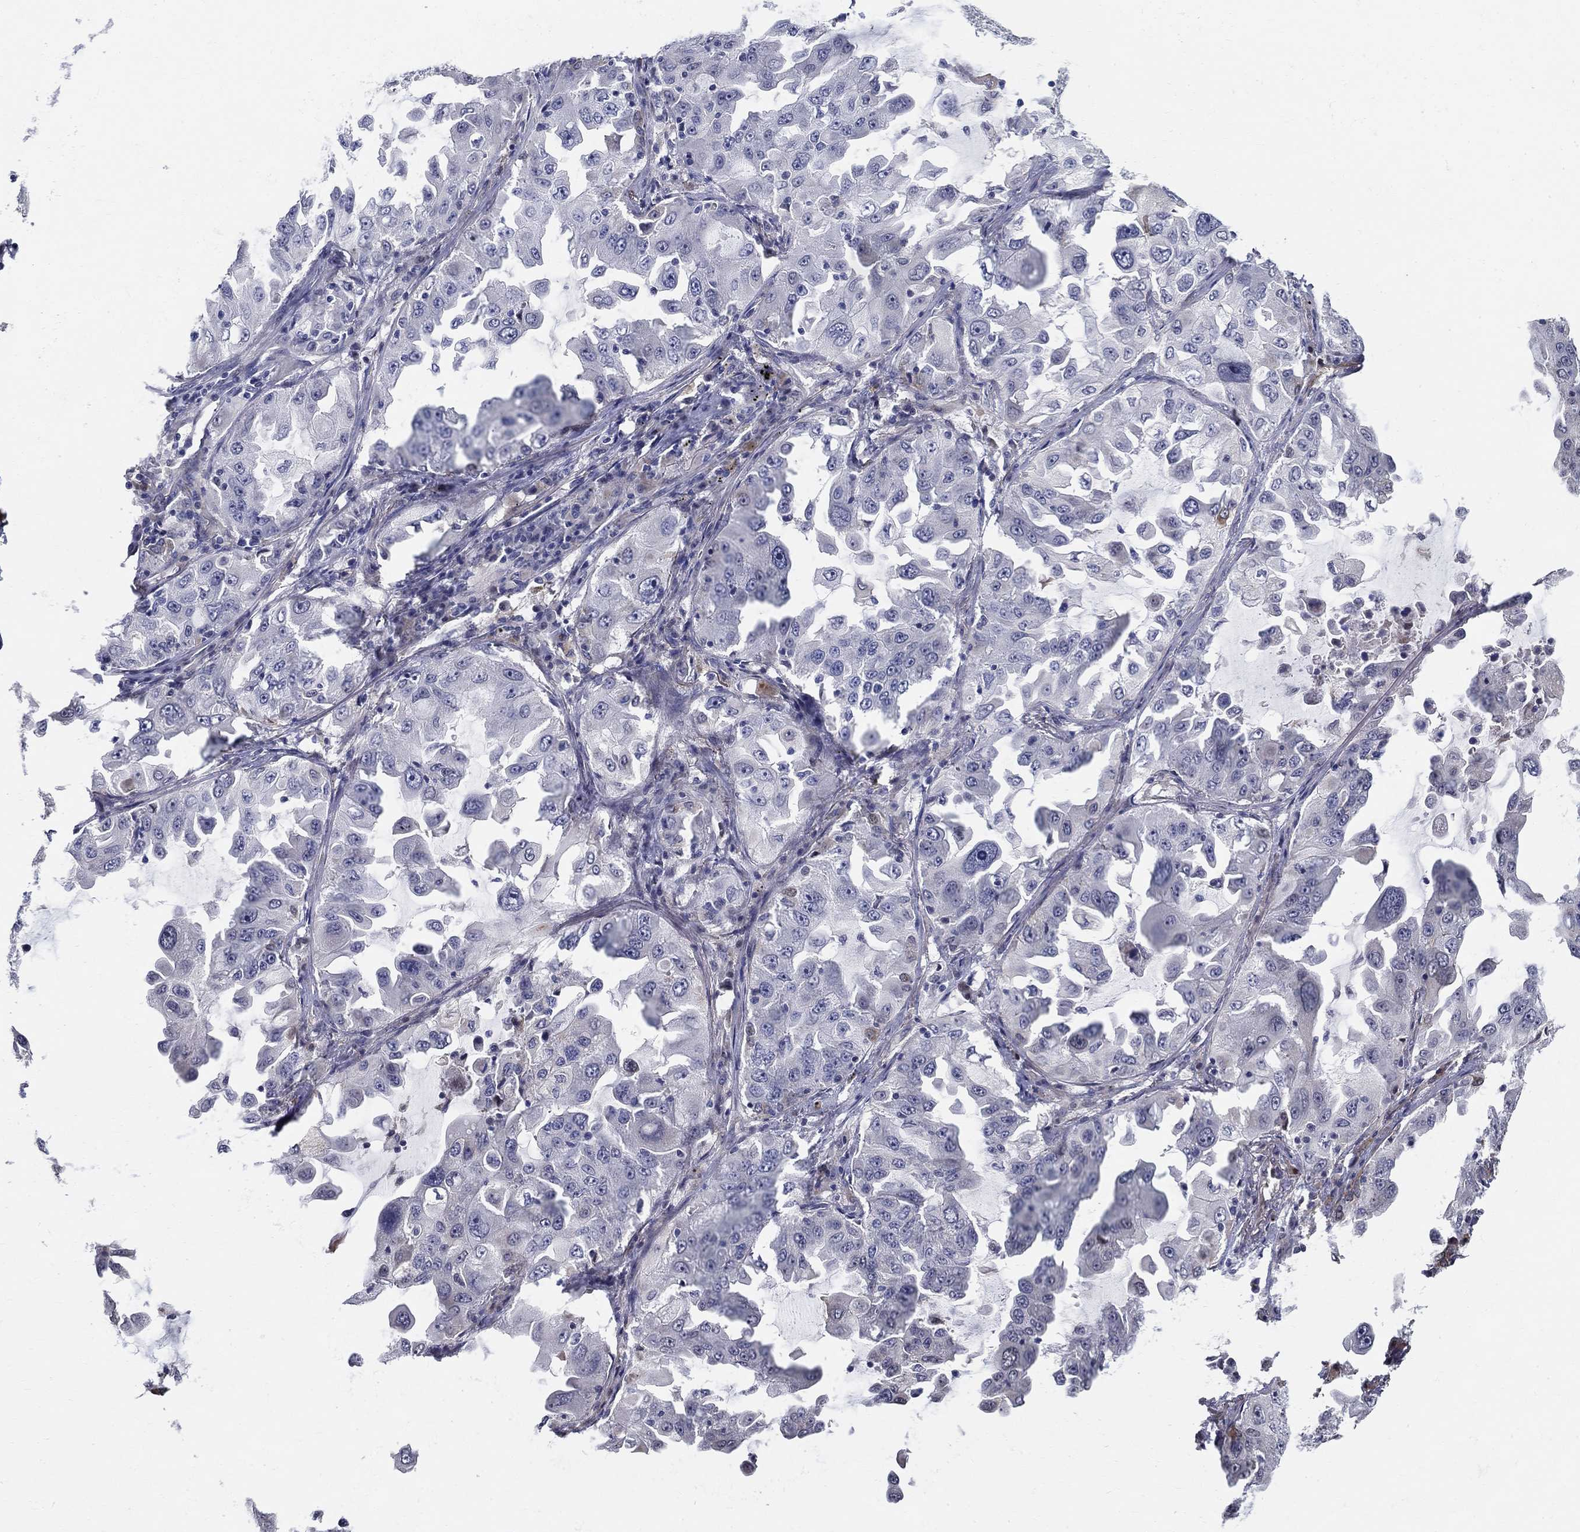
{"staining": {"intensity": "negative", "quantity": "none", "location": "none"}, "tissue": "lung cancer", "cell_type": "Tumor cells", "image_type": "cancer", "snomed": [{"axis": "morphology", "description": "Adenocarcinoma, NOS"}, {"axis": "topography", "description": "Lung"}], "caption": "The micrograph demonstrates no significant staining in tumor cells of adenocarcinoma (lung).", "gene": "C16orf46", "patient": {"sex": "female", "age": 61}}